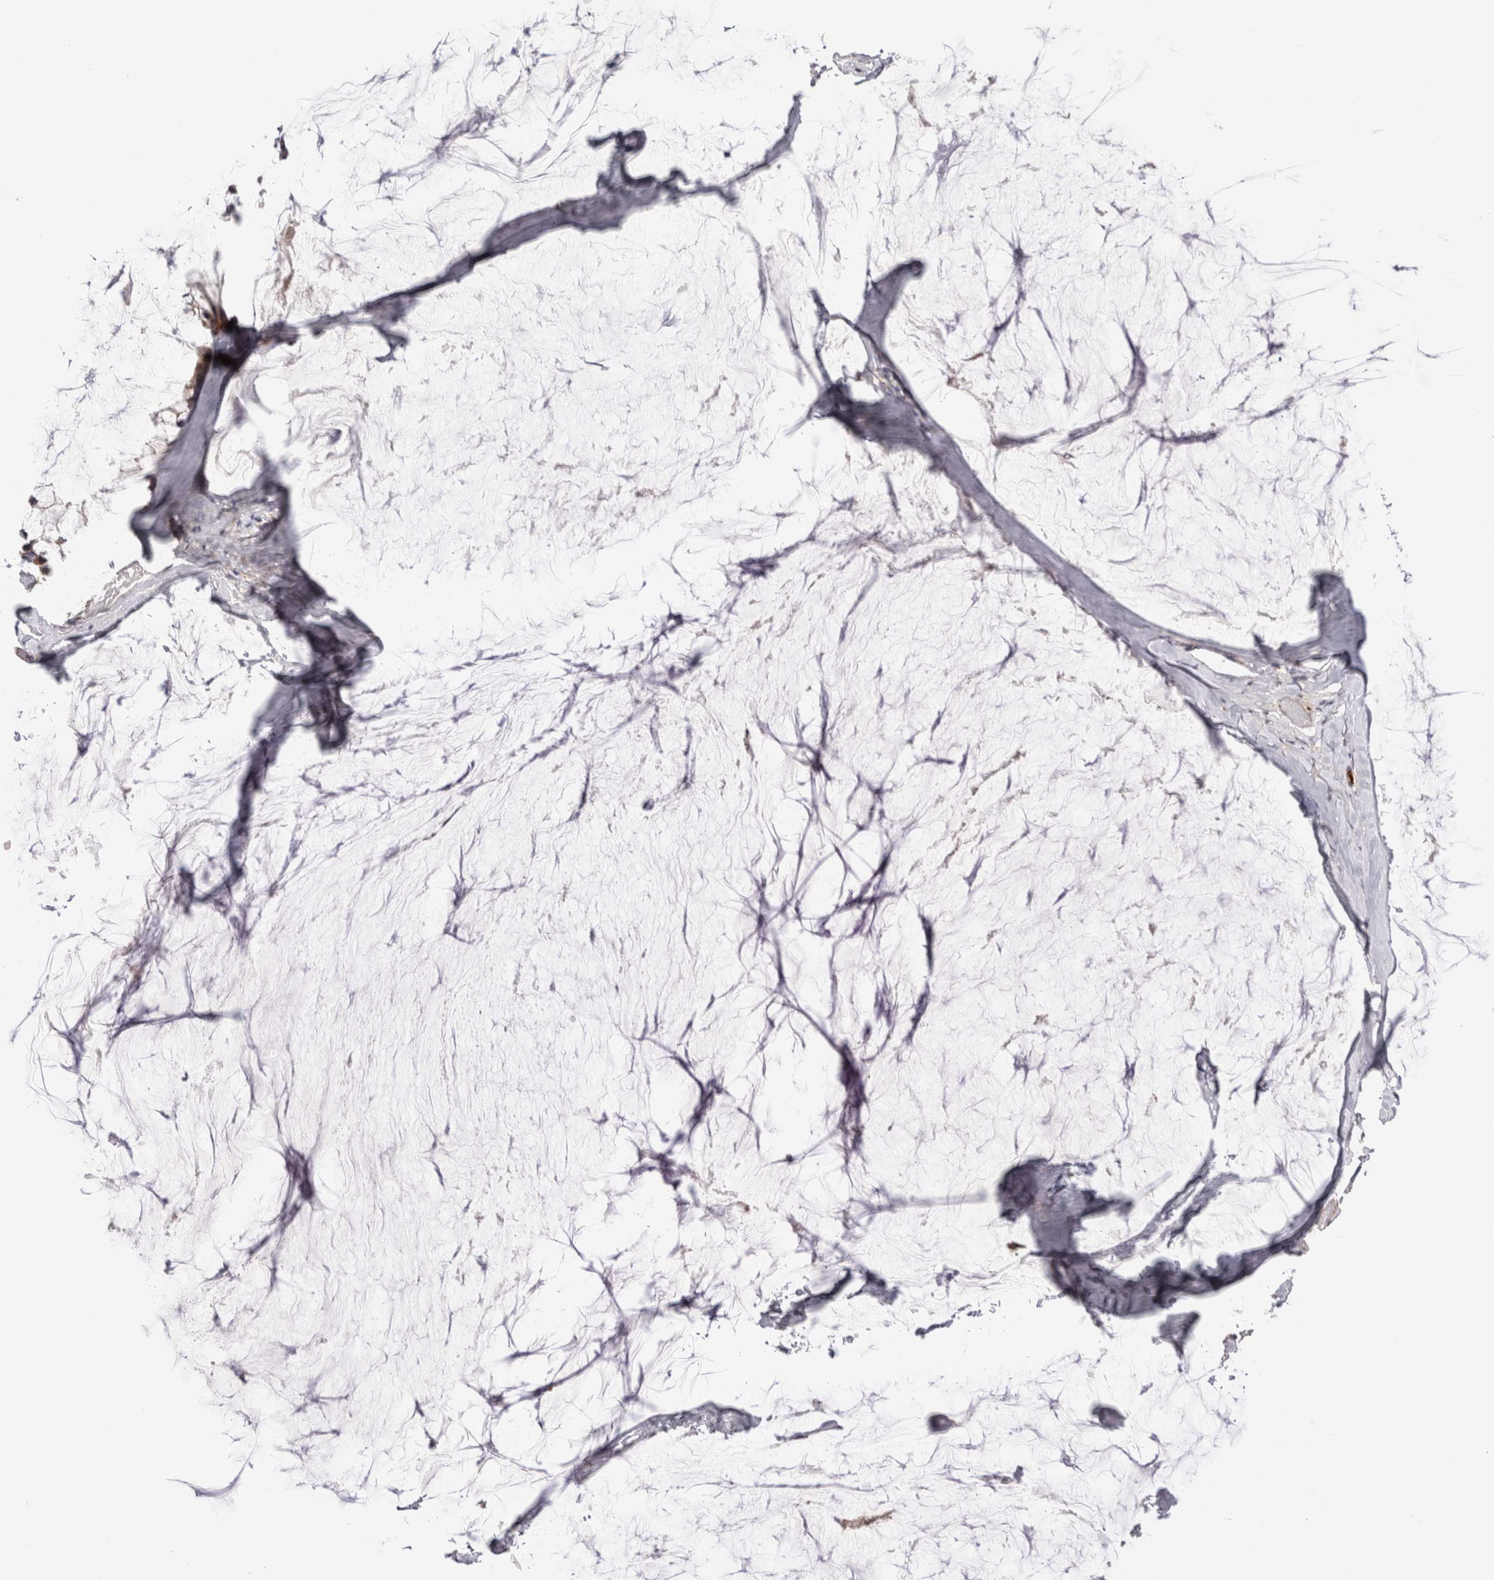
{"staining": {"intensity": "negative", "quantity": "none", "location": "none"}, "tissue": "ovarian cancer", "cell_type": "Tumor cells", "image_type": "cancer", "snomed": [{"axis": "morphology", "description": "Cystadenocarcinoma, mucinous, NOS"}, {"axis": "topography", "description": "Ovary"}], "caption": "DAB immunohistochemical staining of ovarian cancer shows no significant staining in tumor cells.", "gene": "ZNF318", "patient": {"sex": "female", "age": 39}}